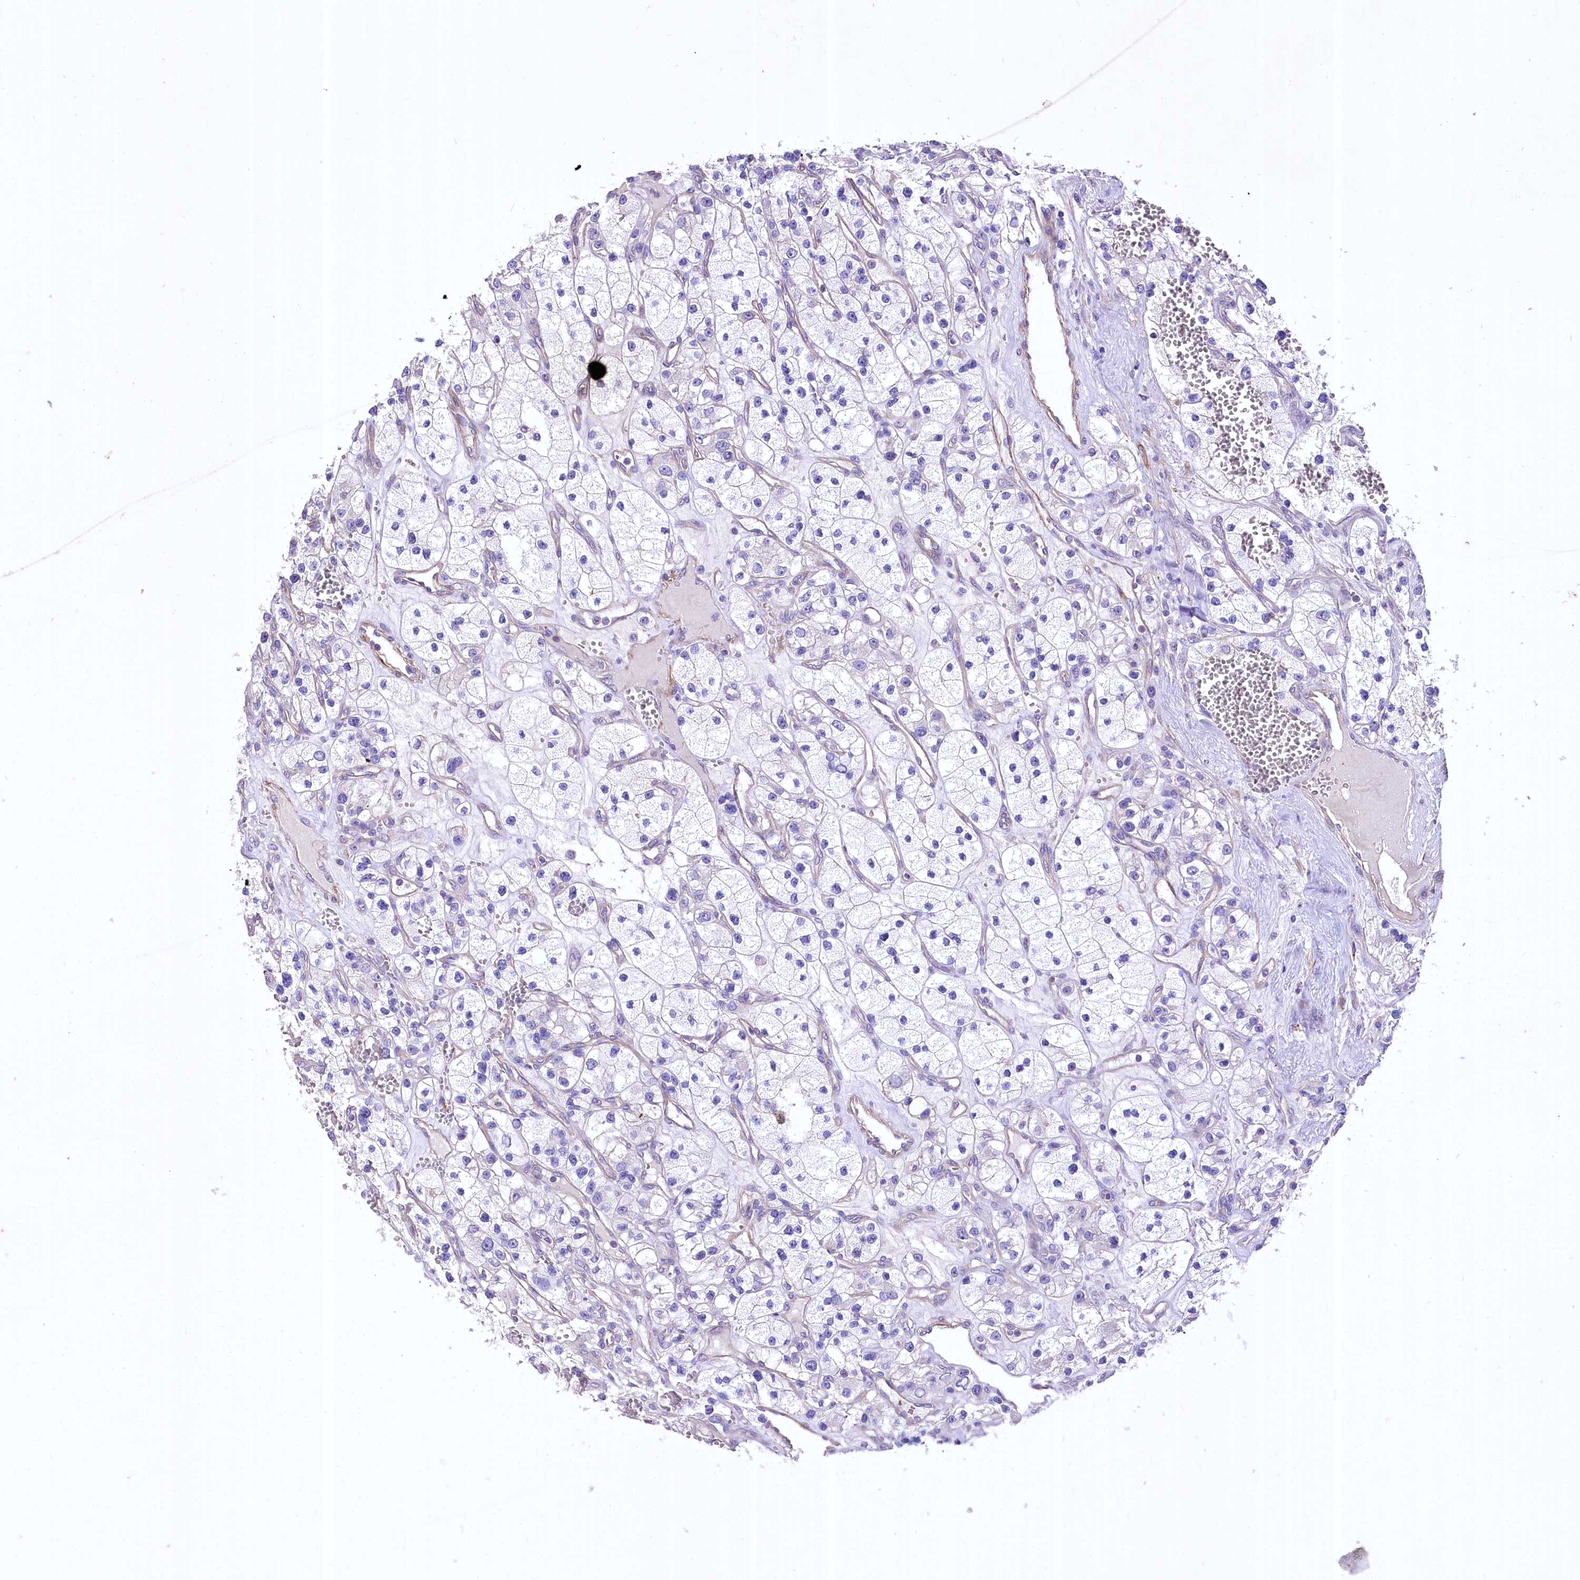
{"staining": {"intensity": "negative", "quantity": "none", "location": "none"}, "tissue": "renal cancer", "cell_type": "Tumor cells", "image_type": "cancer", "snomed": [{"axis": "morphology", "description": "Adenocarcinoma, NOS"}, {"axis": "topography", "description": "Kidney"}], "caption": "The IHC photomicrograph has no significant expression in tumor cells of renal cancer tissue.", "gene": "RDH16", "patient": {"sex": "female", "age": 57}}